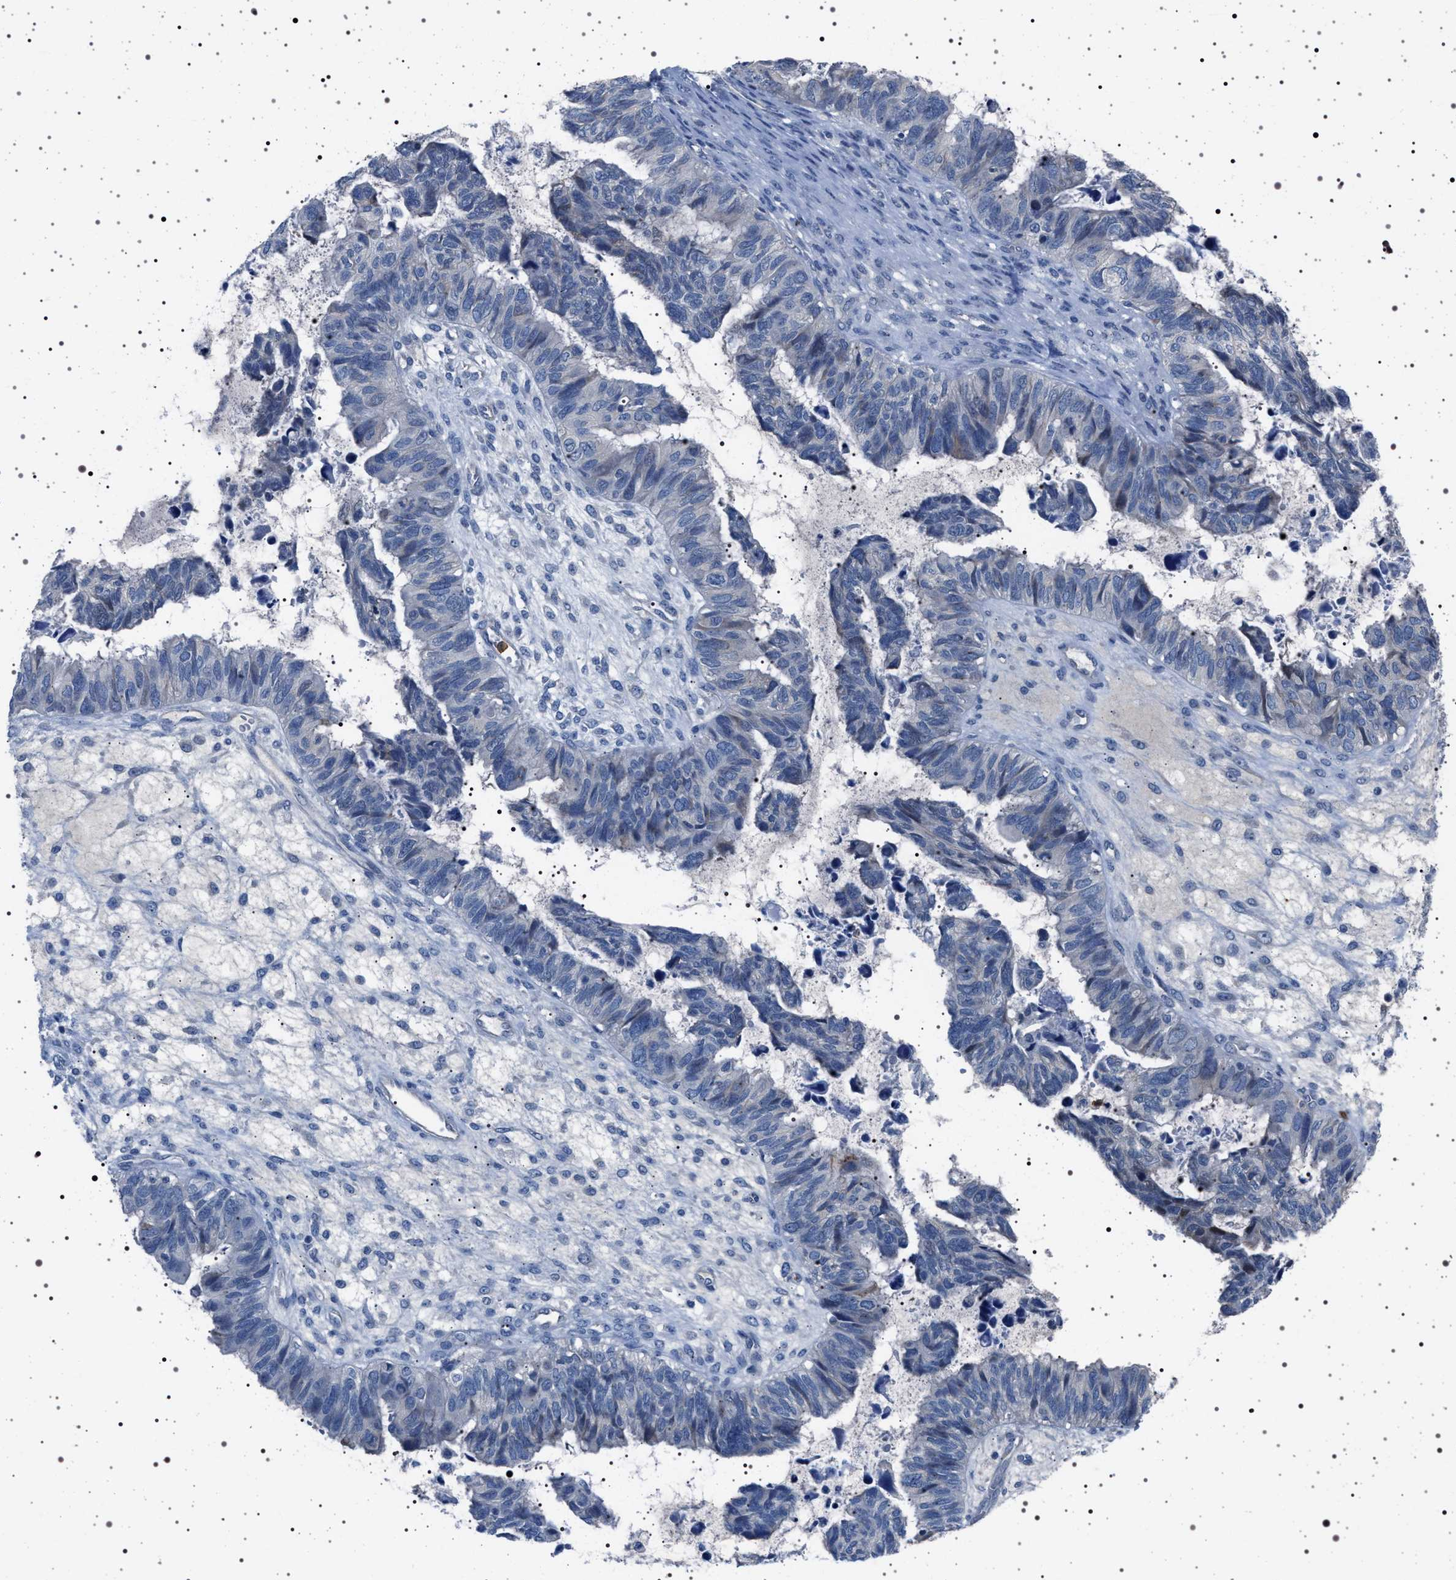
{"staining": {"intensity": "negative", "quantity": "none", "location": "none"}, "tissue": "ovarian cancer", "cell_type": "Tumor cells", "image_type": "cancer", "snomed": [{"axis": "morphology", "description": "Cystadenocarcinoma, serous, NOS"}, {"axis": "topography", "description": "Ovary"}], "caption": "This is an immunohistochemistry (IHC) image of ovarian cancer (serous cystadenocarcinoma). There is no staining in tumor cells.", "gene": "NAT9", "patient": {"sex": "female", "age": 79}}